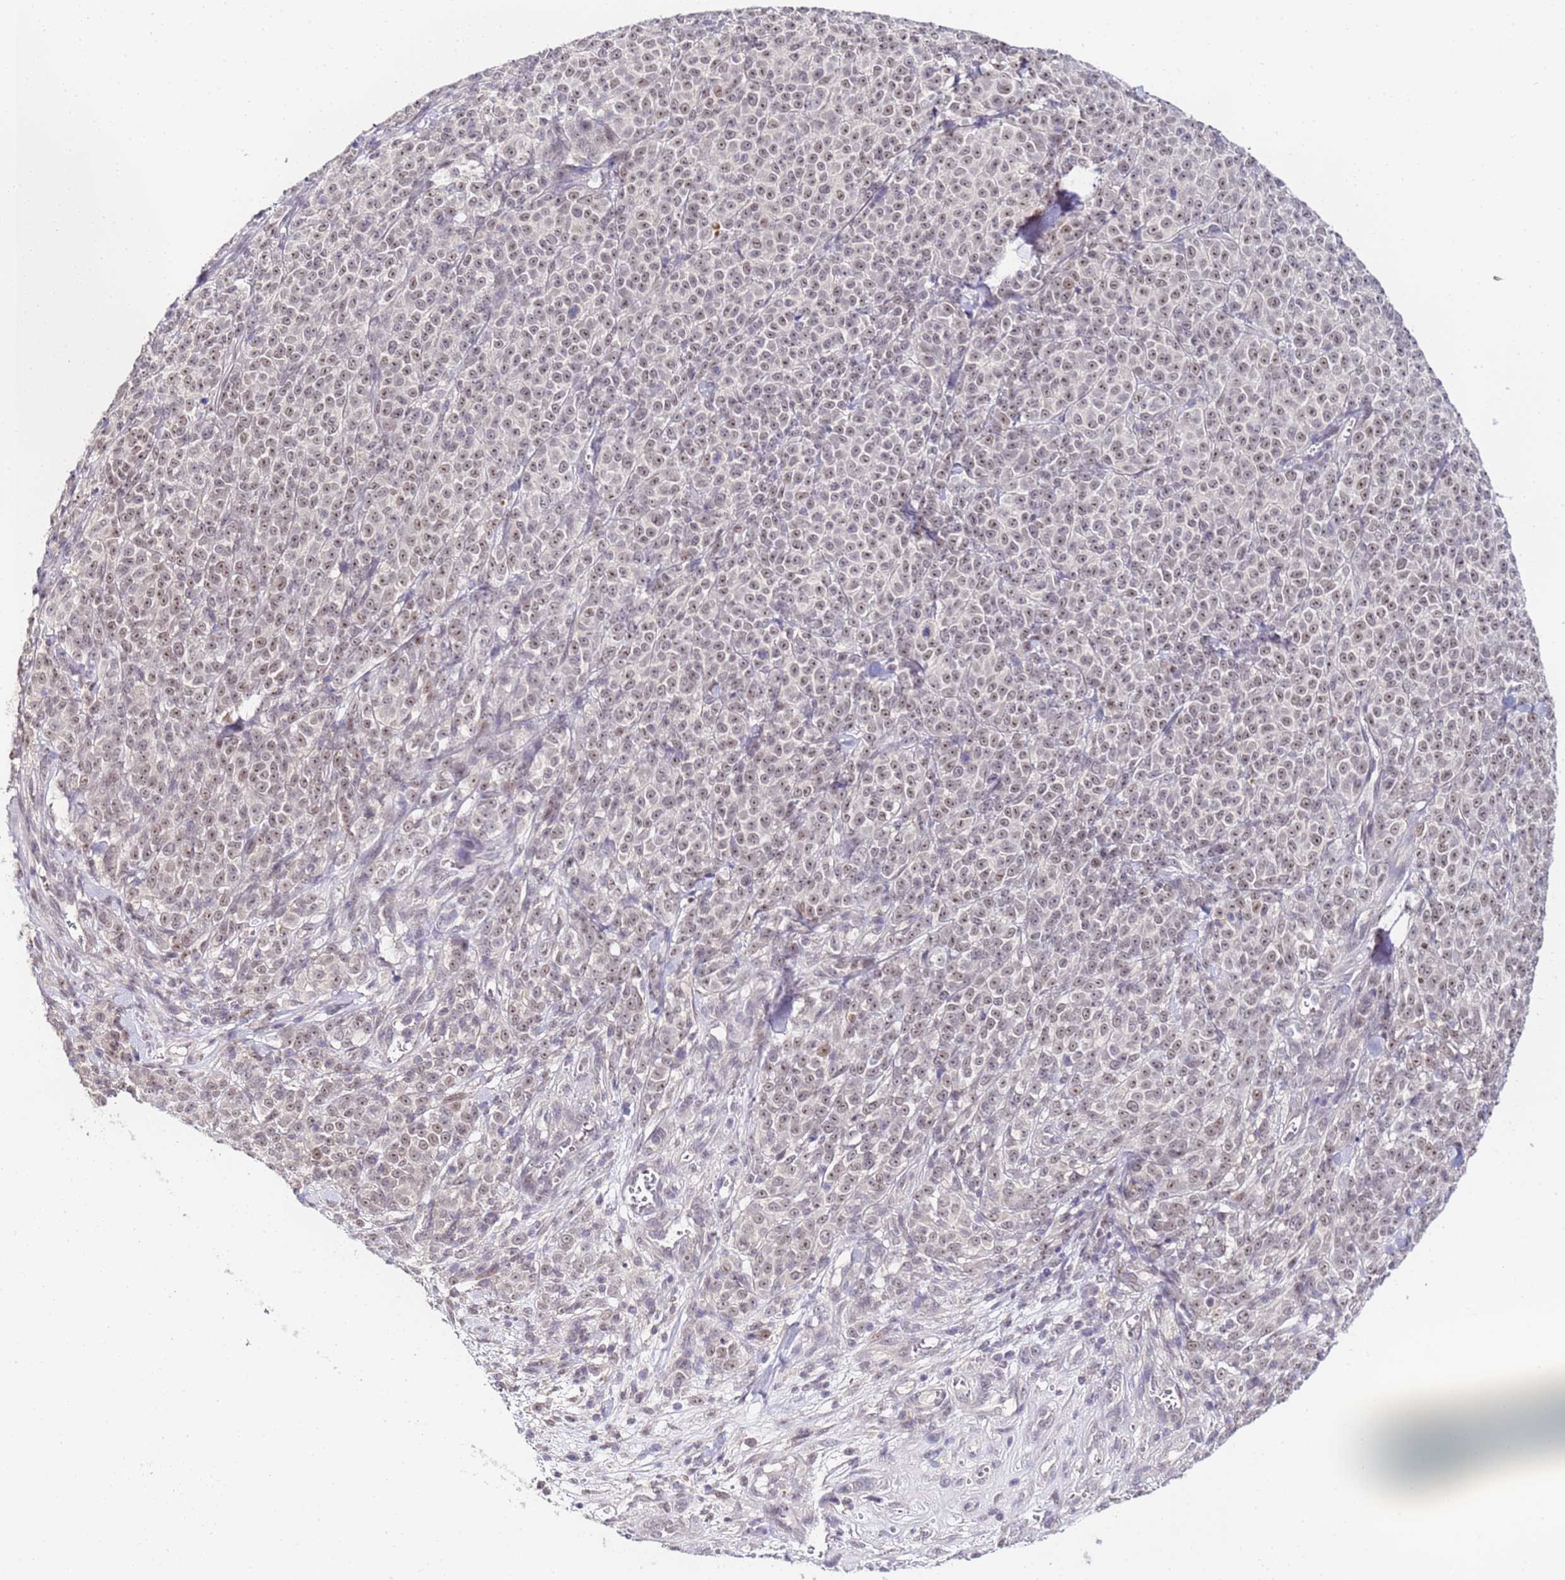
{"staining": {"intensity": "weak", "quantity": ">75%", "location": "nuclear"}, "tissue": "melanoma", "cell_type": "Tumor cells", "image_type": "cancer", "snomed": [{"axis": "morphology", "description": "Normal tissue, NOS"}, {"axis": "morphology", "description": "Malignant melanoma, NOS"}, {"axis": "topography", "description": "Skin"}], "caption": "Malignant melanoma stained with immunohistochemistry shows weak nuclear positivity in about >75% of tumor cells.", "gene": "LSM3", "patient": {"sex": "female", "age": 34}}